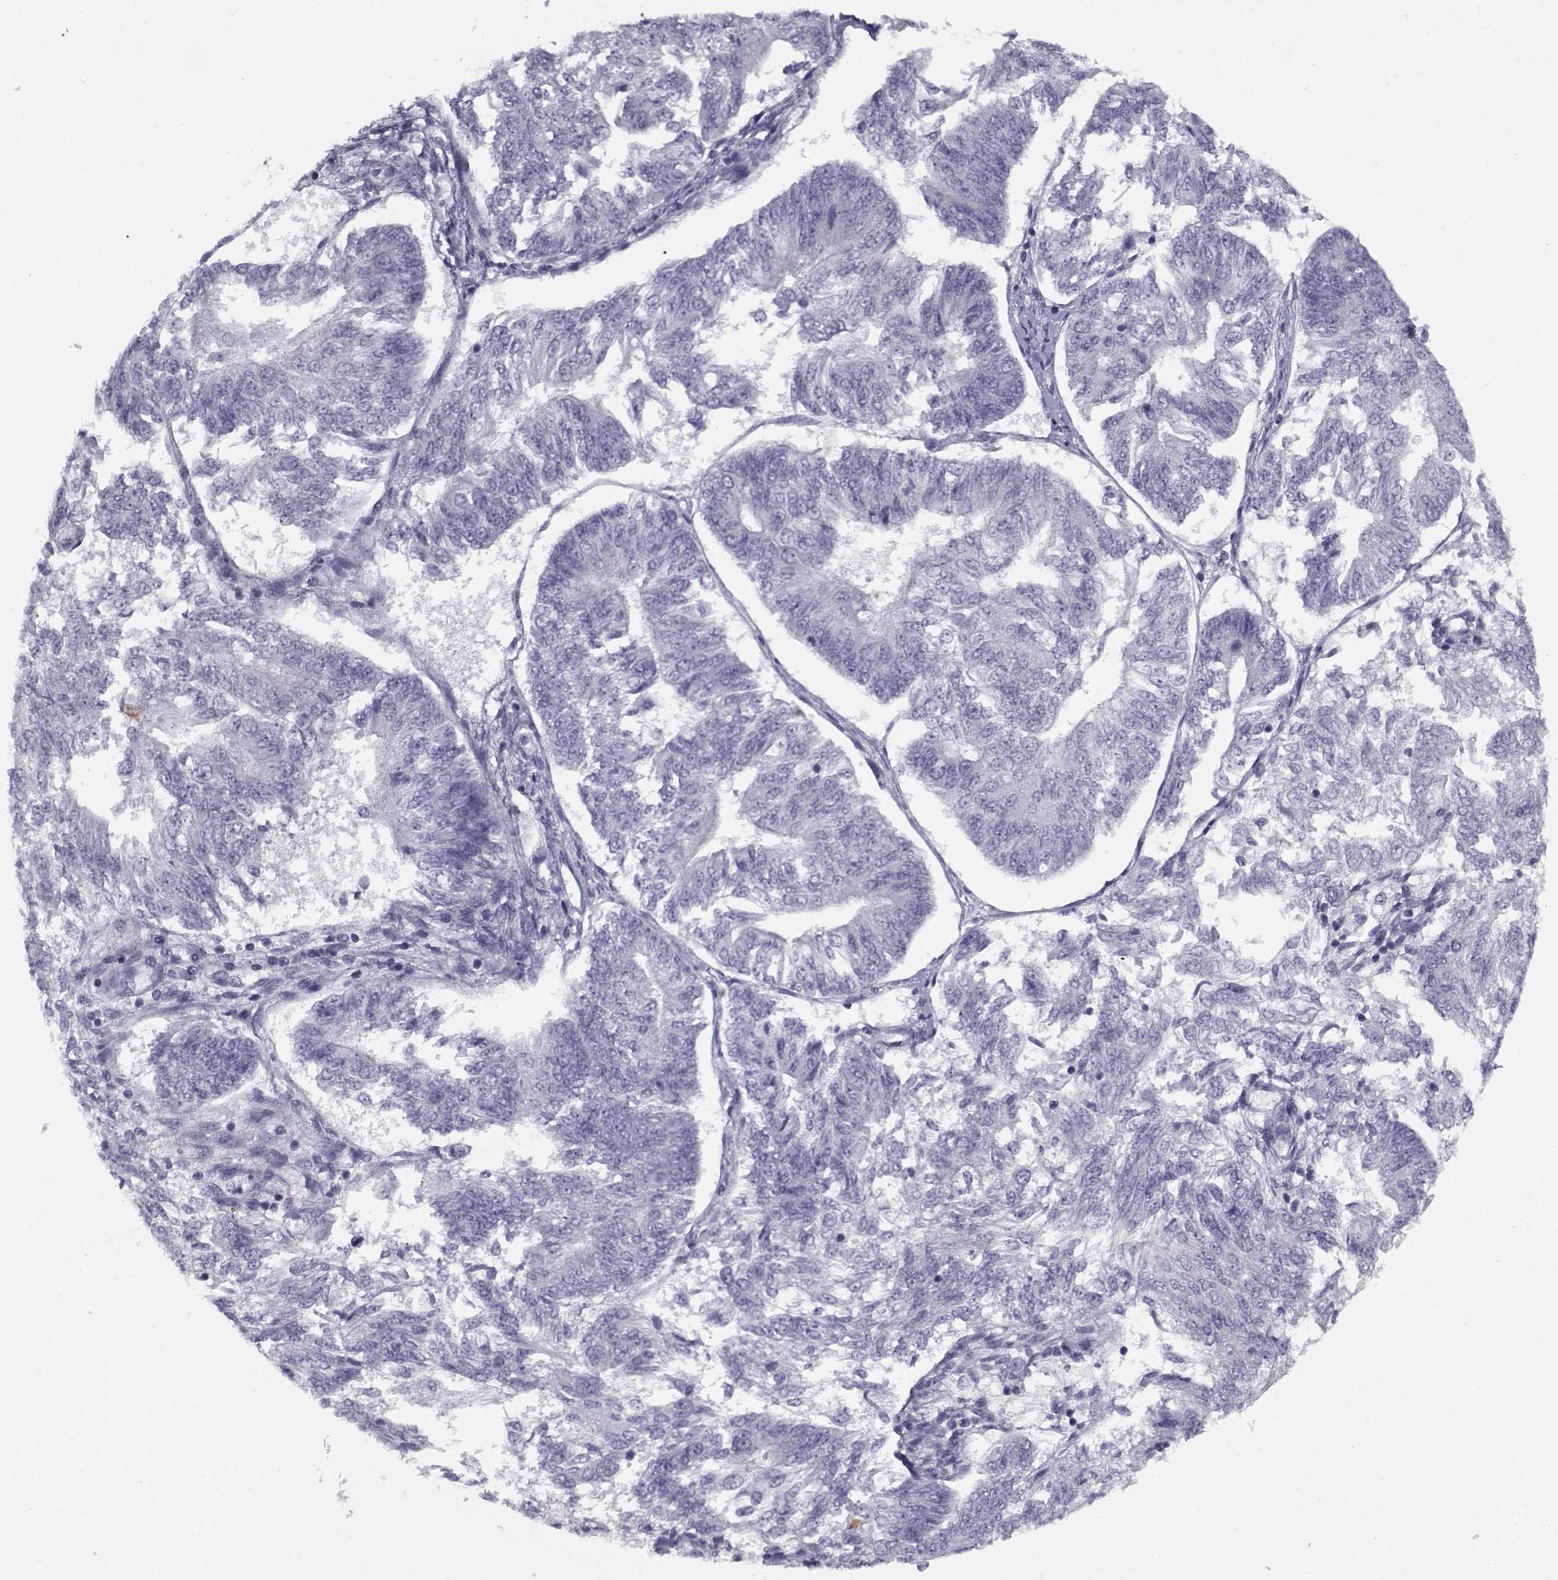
{"staining": {"intensity": "negative", "quantity": "none", "location": "none"}, "tissue": "endometrial cancer", "cell_type": "Tumor cells", "image_type": "cancer", "snomed": [{"axis": "morphology", "description": "Adenocarcinoma, NOS"}, {"axis": "topography", "description": "Endometrium"}], "caption": "Adenocarcinoma (endometrial) was stained to show a protein in brown. There is no significant positivity in tumor cells.", "gene": "PP2D1", "patient": {"sex": "female", "age": 58}}